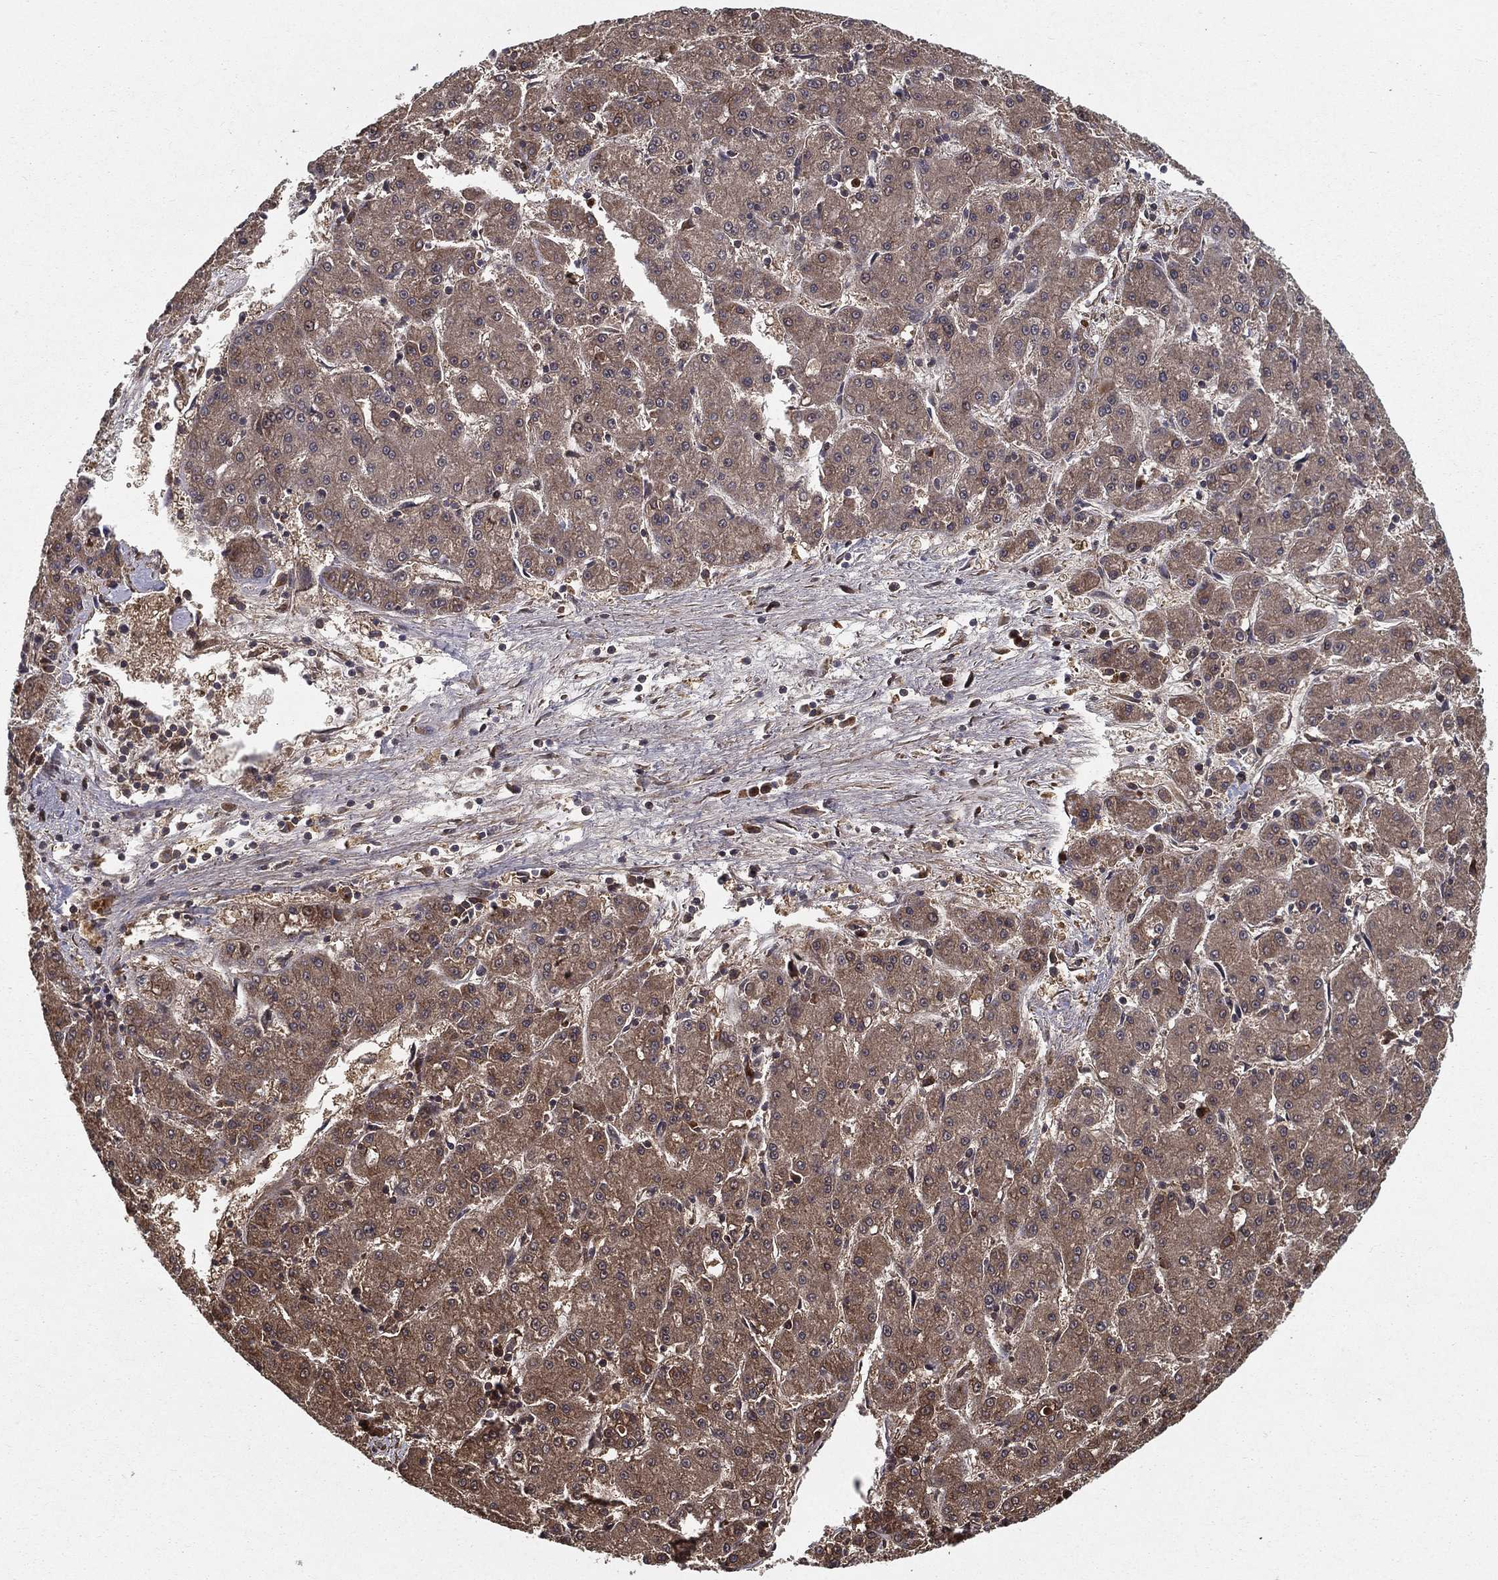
{"staining": {"intensity": "weak", "quantity": "<25%", "location": "cytoplasmic/membranous"}, "tissue": "liver cancer", "cell_type": "Tumor cells", "image_type": "cancer", "snomed": [{"axis": "morphology", "description": "Carcinoma, Hepatocellular, NOS"}, {"axis": "topography", "description": "Liver"}], "caption": "IHC of liver hepatocellular carcinoma exhibits no staining in tumor cells.", "gene": "SLC6A6", "patient": {"sex": "male", "age": 73}}